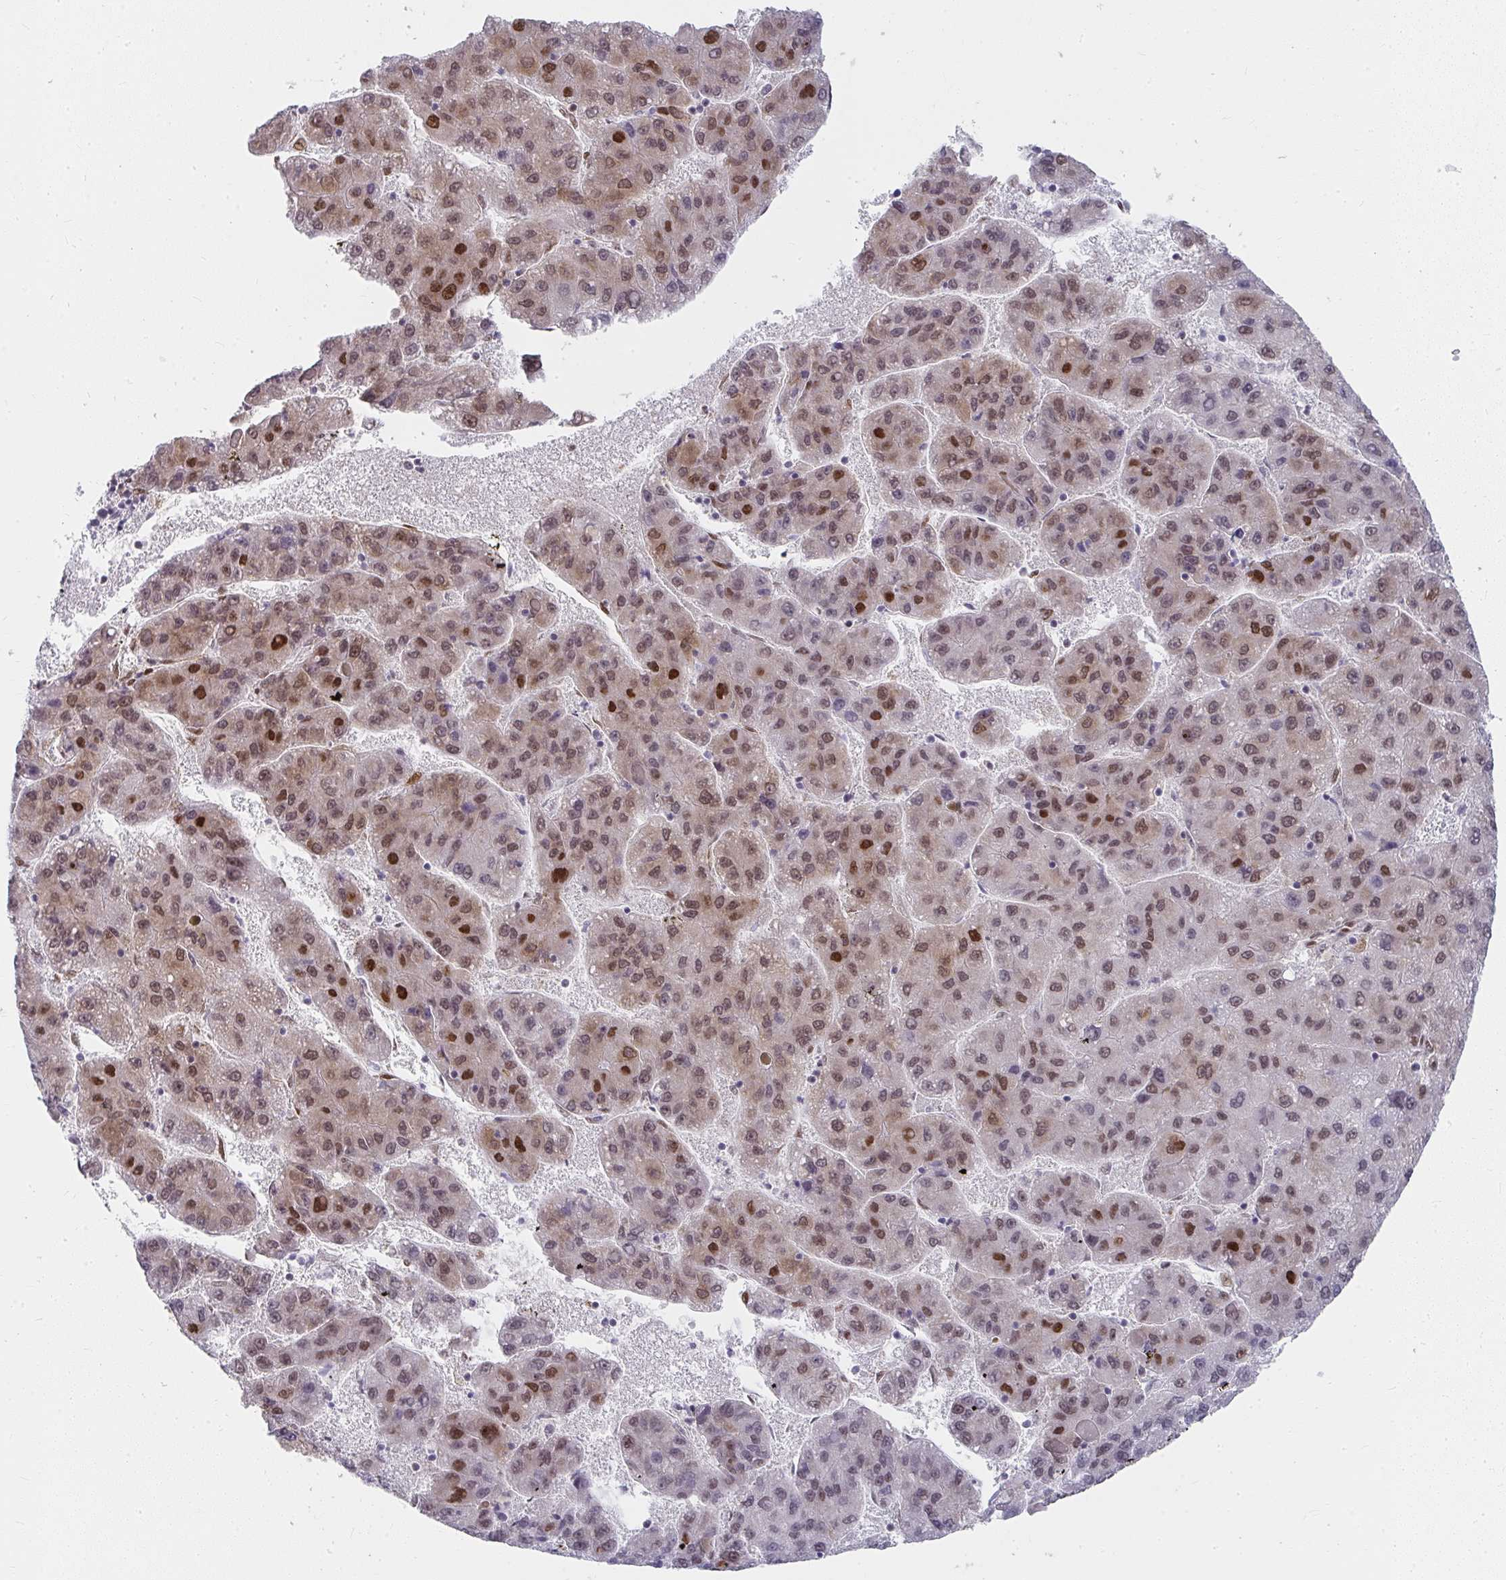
{"staining": {"intensity": "moderate", "quantity": "25%-75%", "location": "nuclear"}, "tissue": "liver cancer", "cell_type": "Tumor cells", "image_type": "cancer", "snomed": [{"axis": "morphology", "description": "Carcinoma, Hepatocellular, NOS"}, {"axis": "topography", "description": "Liver"}], "caption": "Moderate nuclear staining is identified in approximately 25%-75% of tumor cells in liver cancer (hepatocellular carcinoma).", "gene": "SYNCRIP", "patient": {"sex": "female", "age": 82}}